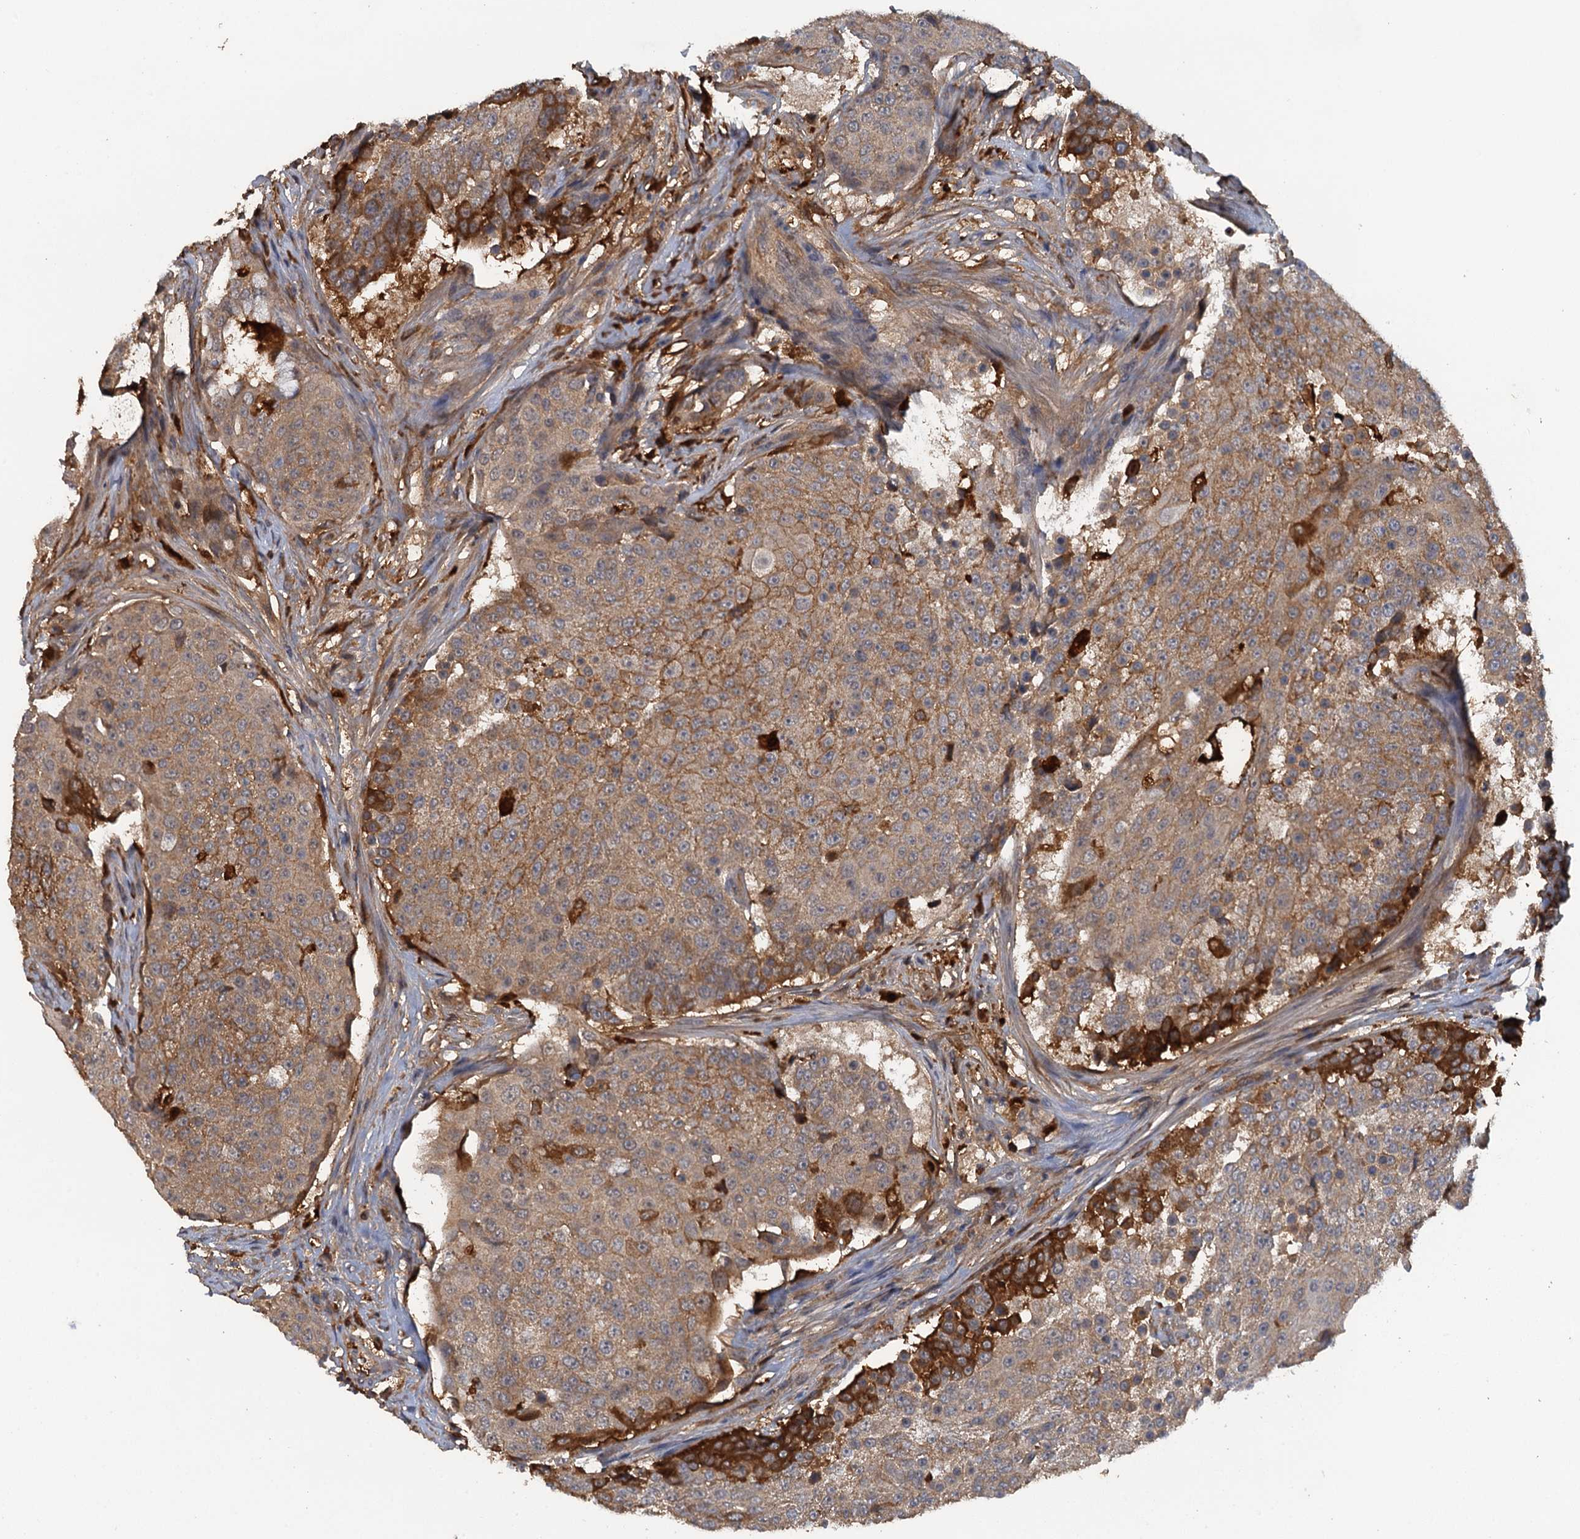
{"staining": {"intensity": "moderate", "quantity": ">75%", "location": "cytoplasmic/membranous"}, "tissue": "urothelial cancer", "cell_type": "Tumor cells", "image_type": "cancer", "snomed": [{"axis": "morphology", "description": "Urothelial carcinoma, High grade"}, {"axis": "topography", "description": "Urinary bladder"}], "caption": "Urothelial cancer stained with a protein marker exhibits moderate staining in tumor cells.", "gene": "HAPLN3", "patient": {"sex": "female", "age": 63}}